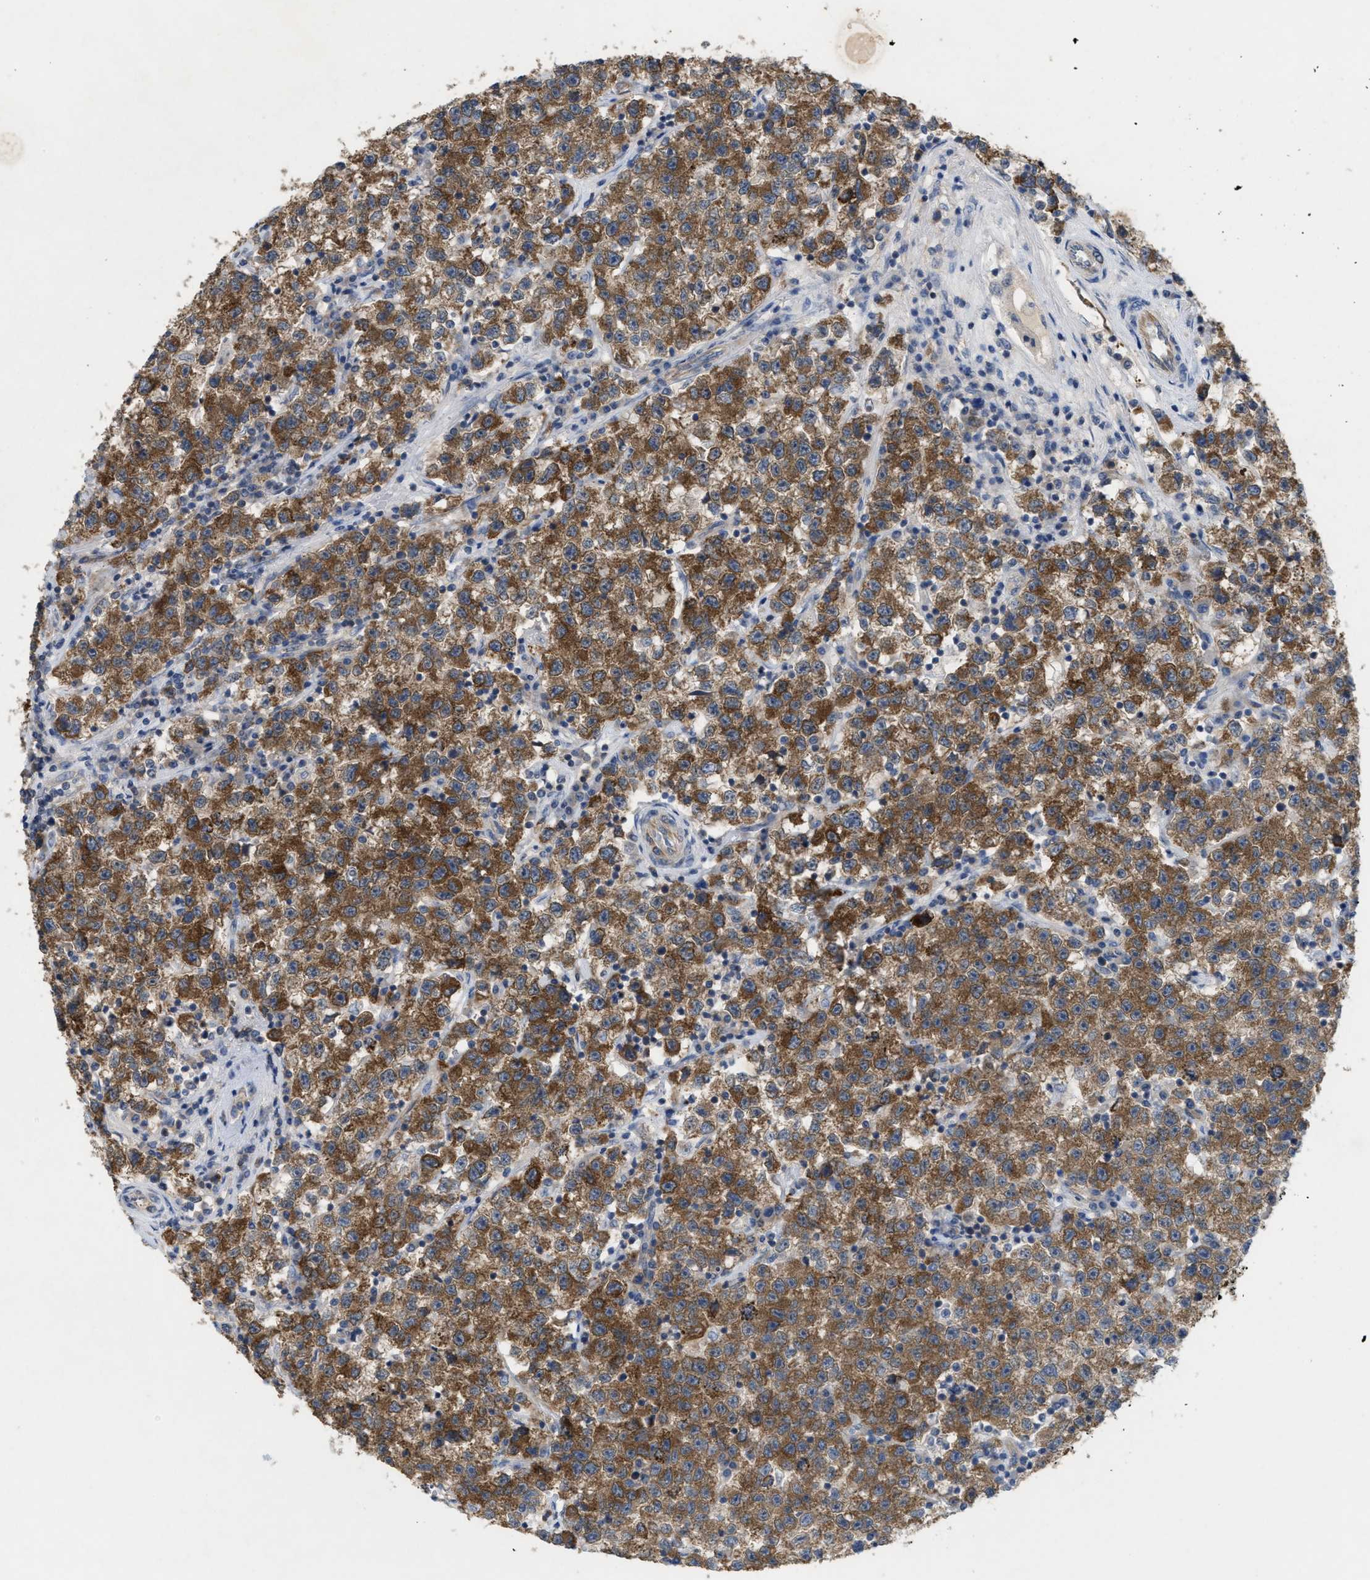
{"staining": {"intensity": "strong", "quantity": ">75%", "location": "cytoplasmic/membranous"}, "tissue": "testis cancer", "cell_type": "Tumor cells", "image_type": "cancer", "snomed": [{"axis": "morphology", "description": "Seminoma, NOS"}, {"axis": "topography", "description": "Testis"}], "caption": "Protein staining of testis cancer tissue exhibits strong cytoplasmic/membranous expression in approximately >75% of tumor cells.", "gene": "UBAP2", "patient": {"sex": "male", "age": 22}}